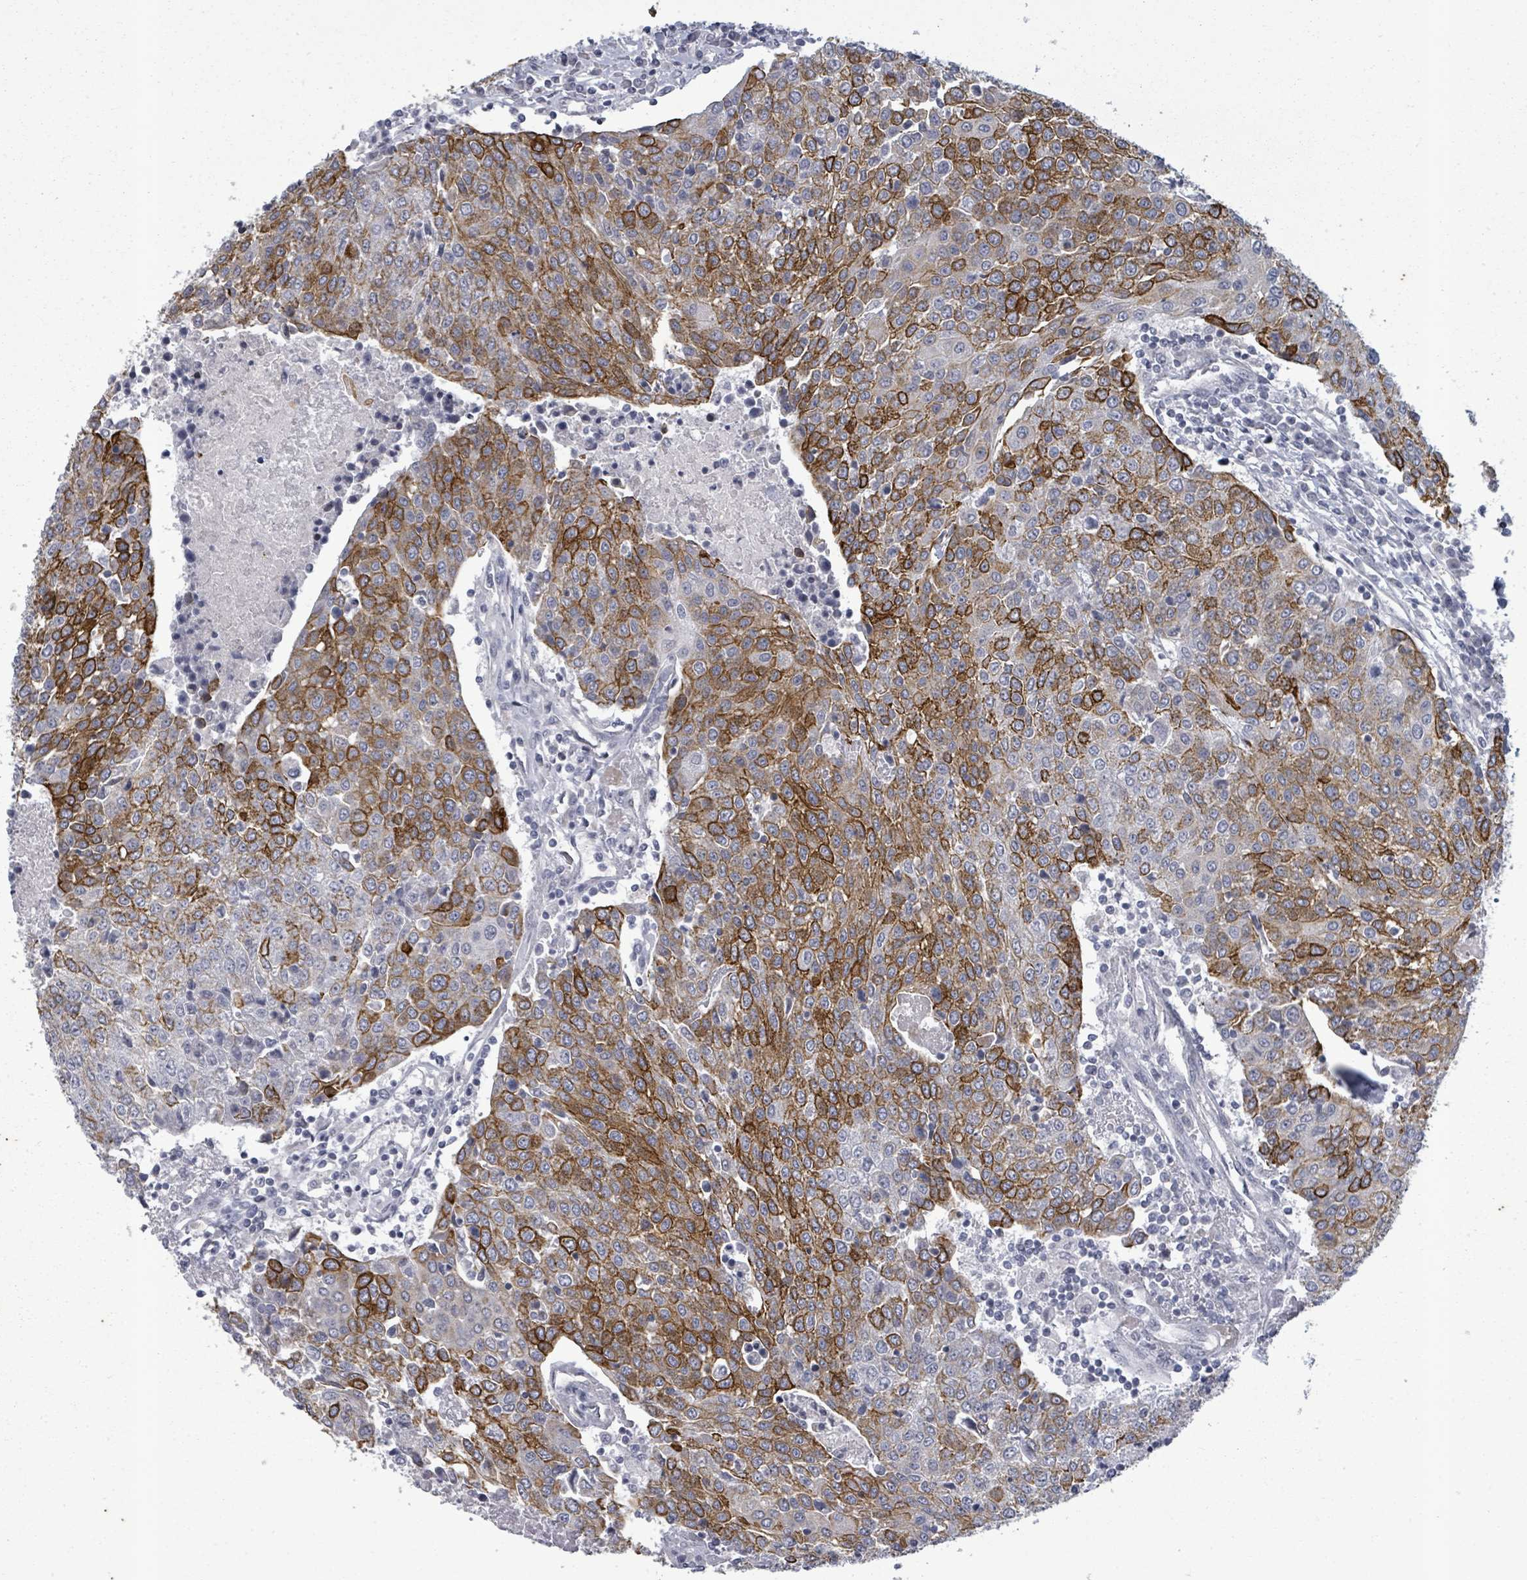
{"staining": {"intensity": "strong", "quantity": "25%-75%", "location": "cytoplasmic/membranous"}, "tissue": "urothelial cancer", "cell_type": "Tumor cells", "image_type": "cancer", "snomed": [{"axis": "morphology", "description": "Urothelial carcinoma, High grade"}, {"axis": "topography", "description": "Urinary bladder"}], "caption": "The immunohistochemical stain labels strong cytoplasmic/membranous staining in tumor cells of urothelial cancer tissue.", "gene": "PTPN20", "patient": {"sex": "female", "age": 85}}